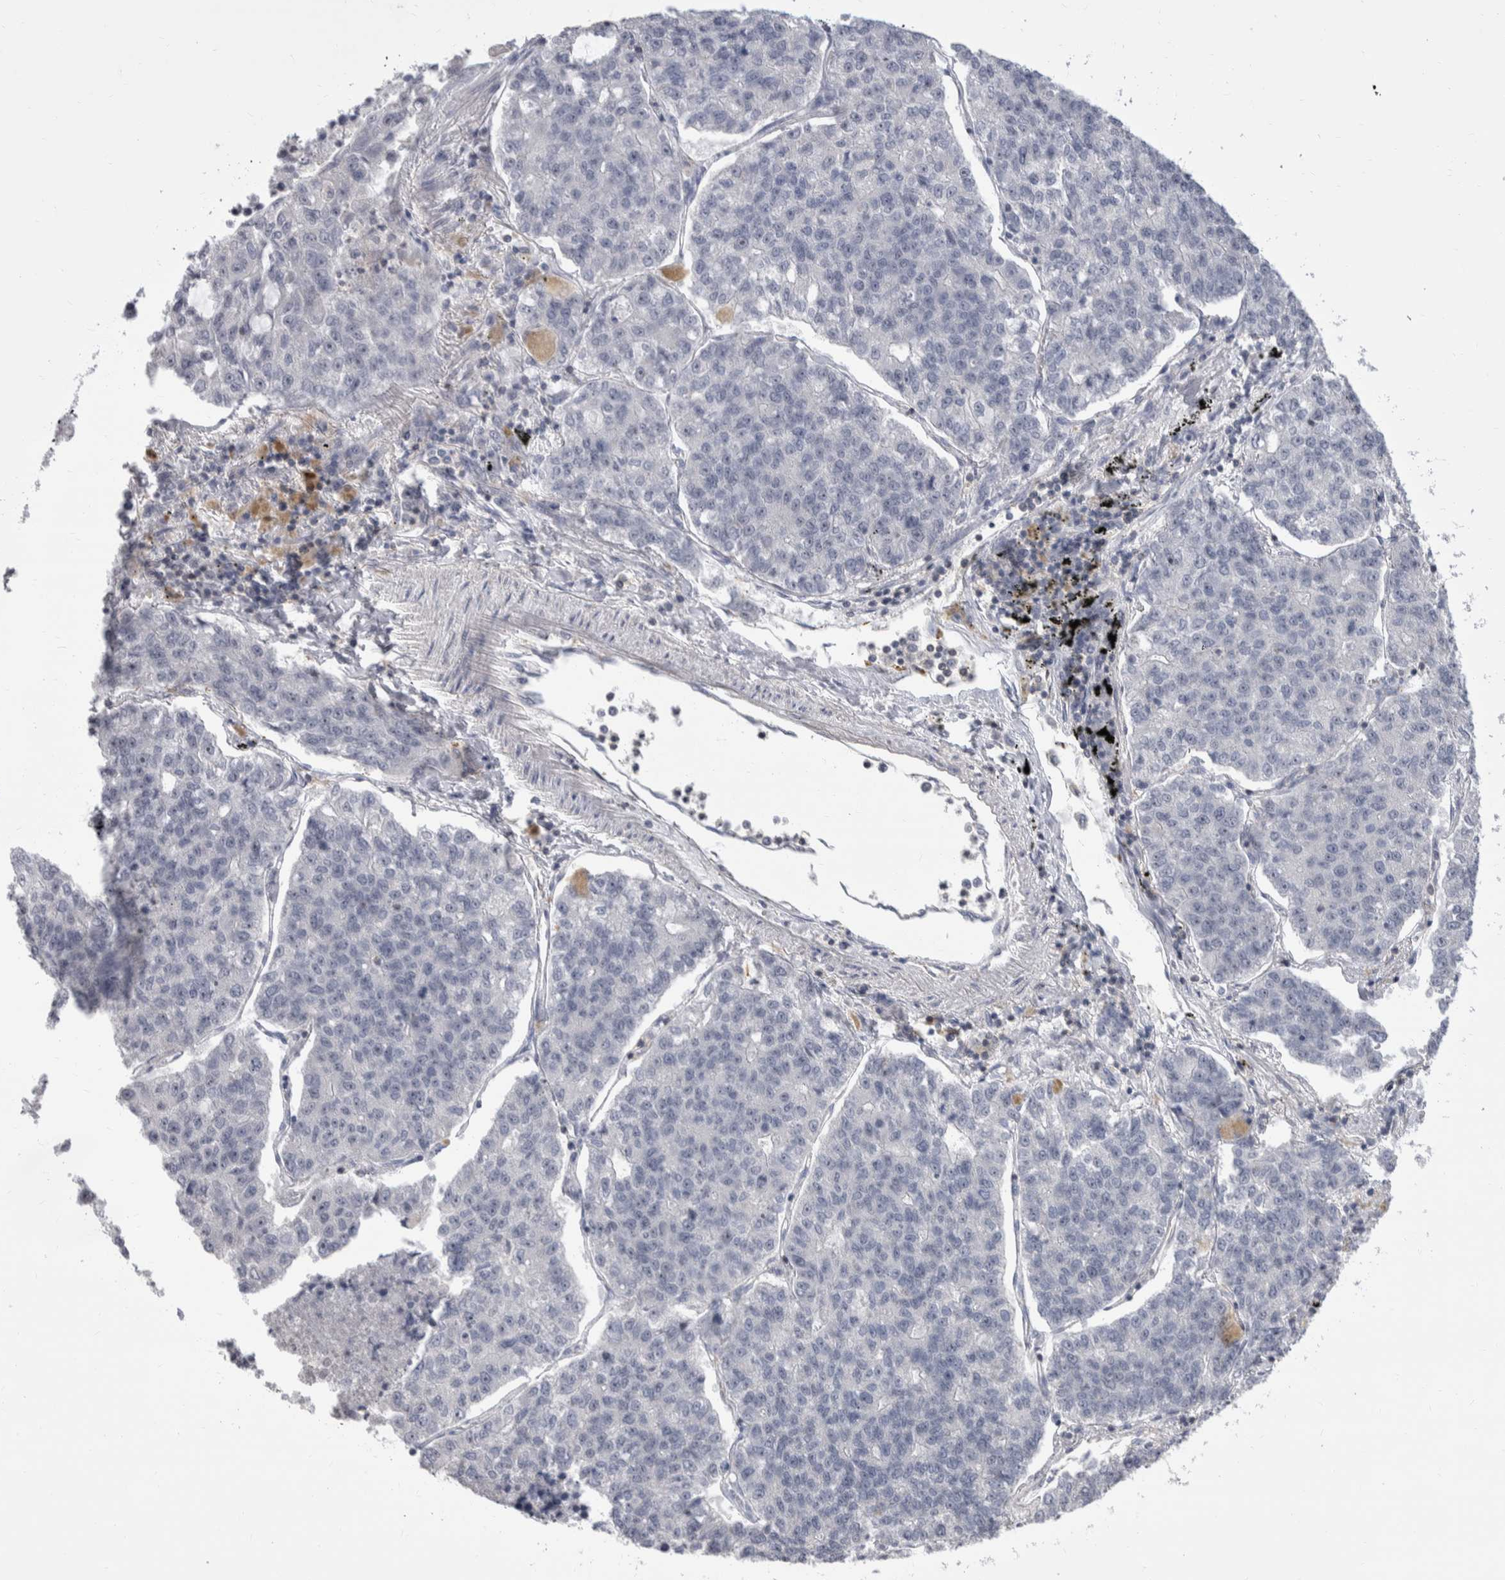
{"staining": {"intensity": "negative", "quantity": "none", "location": "none"}, "tissue": "lung cancer", "cell_type": "Tumor cells", "image_type": "cancer", "snomed": [{"axis": "morphology", "description": "Adenocarcinoma, NOS"}, {"axis": "topography", "description": "Lung"}], "caption": "This photomicrograph is of lung adenocarcinoma stained with IHC to label a protein in brown with the nuclei are counter-stained blue. There is no positivity in tumor cells.", "gene": "CEP295NL", "patient": {"sex": "male", "age": 49}}